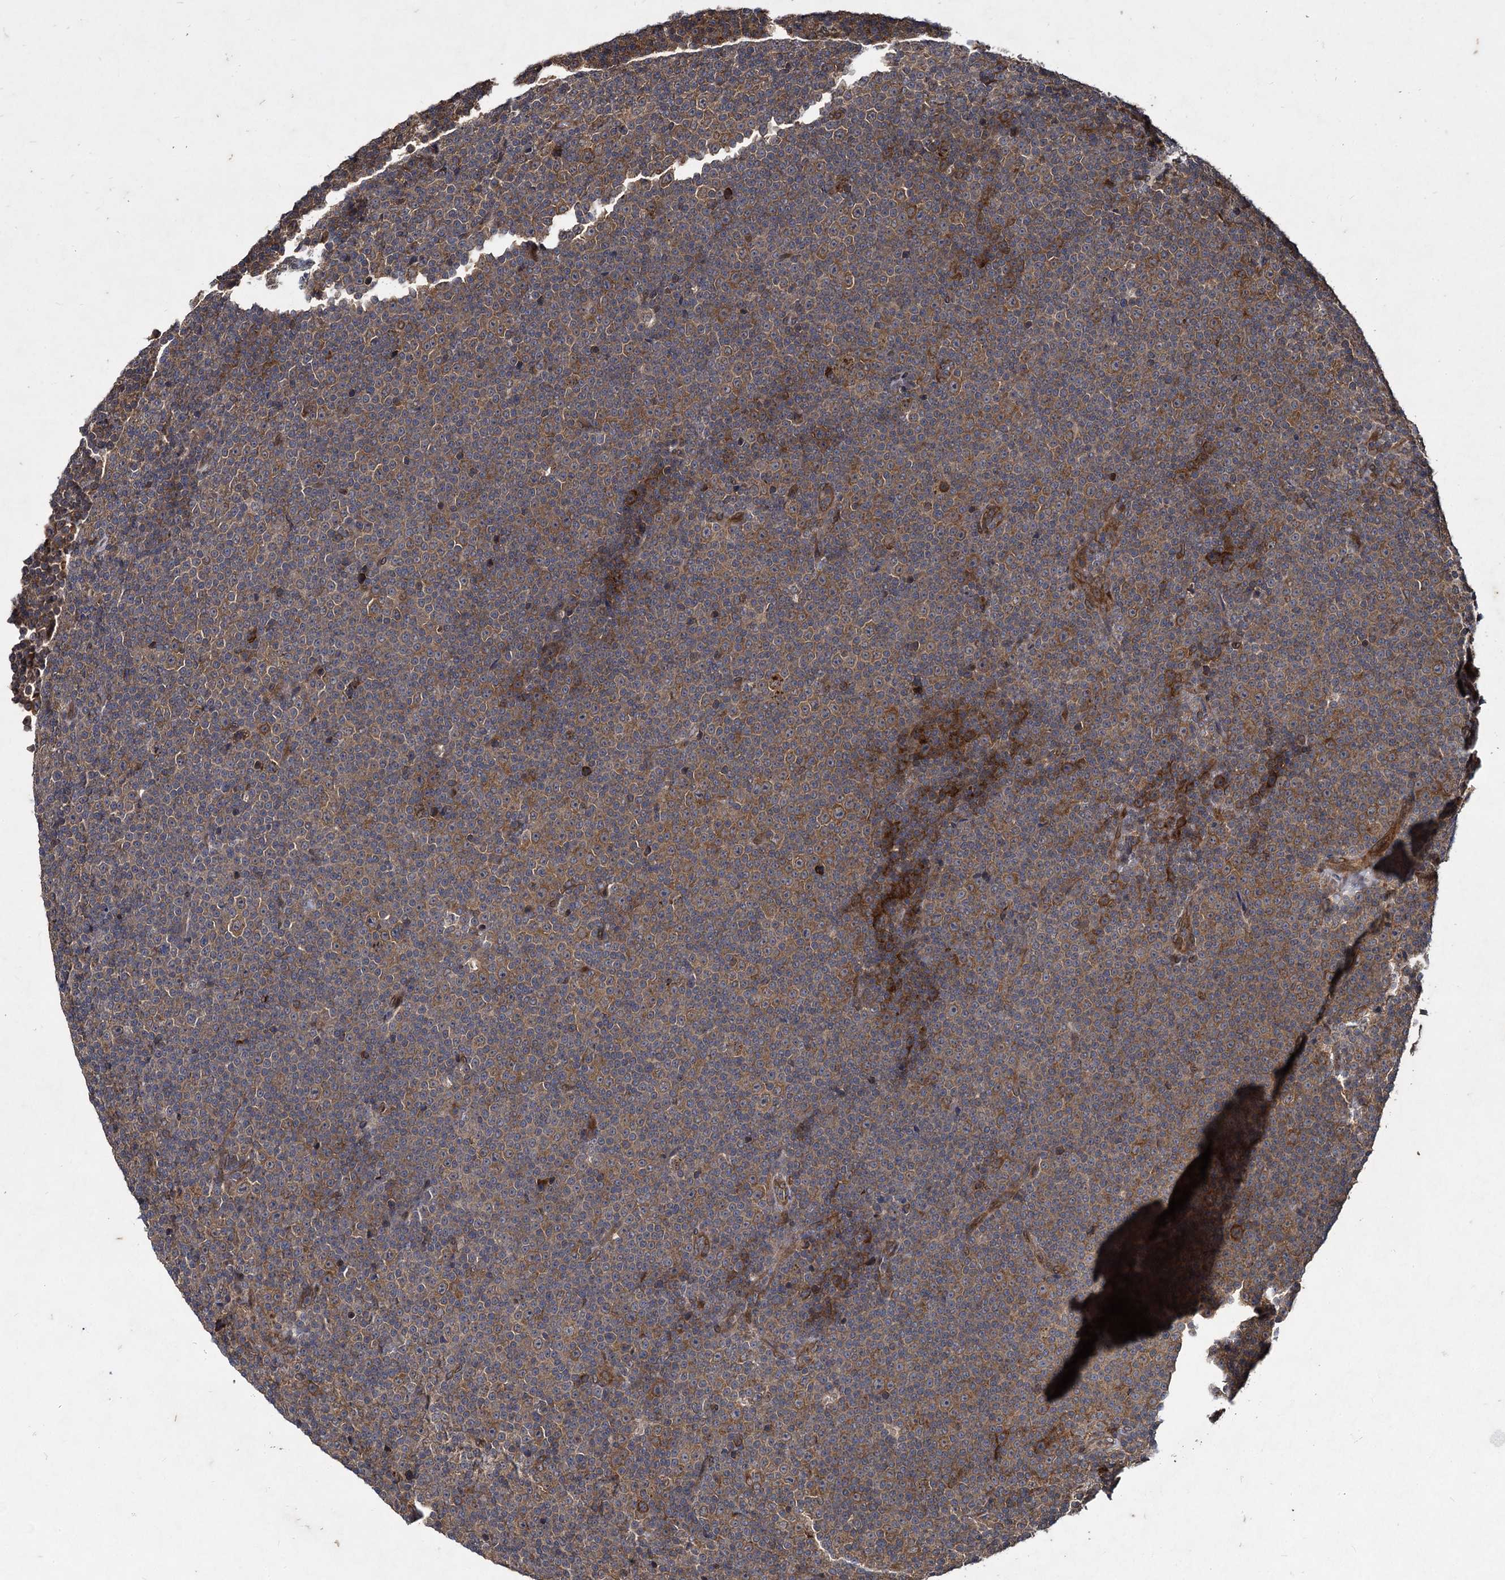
{"staining": {"intensity": "strong", "quantity": "25%-75%", "location": "cytoplasmic/membranous"}, "tissue": "lymphoma", "cell_type": "Tumor cells", "image_type": "cancer", "snomed": [{"axis": "morphology", "description": "Malignant lymphoma, non-Hodgkin's type, Low grade"}, {"axis": "topography", "description": "Lymph node"}], "caption": "Immunohistochemical staining of lymphoma exhibits high levels of strong cytoplasmic/membranous positivity in about 25%-75% of tumor cells.", "gene": "DCP1B", "patient": {"sex": "female", "age": 67}}